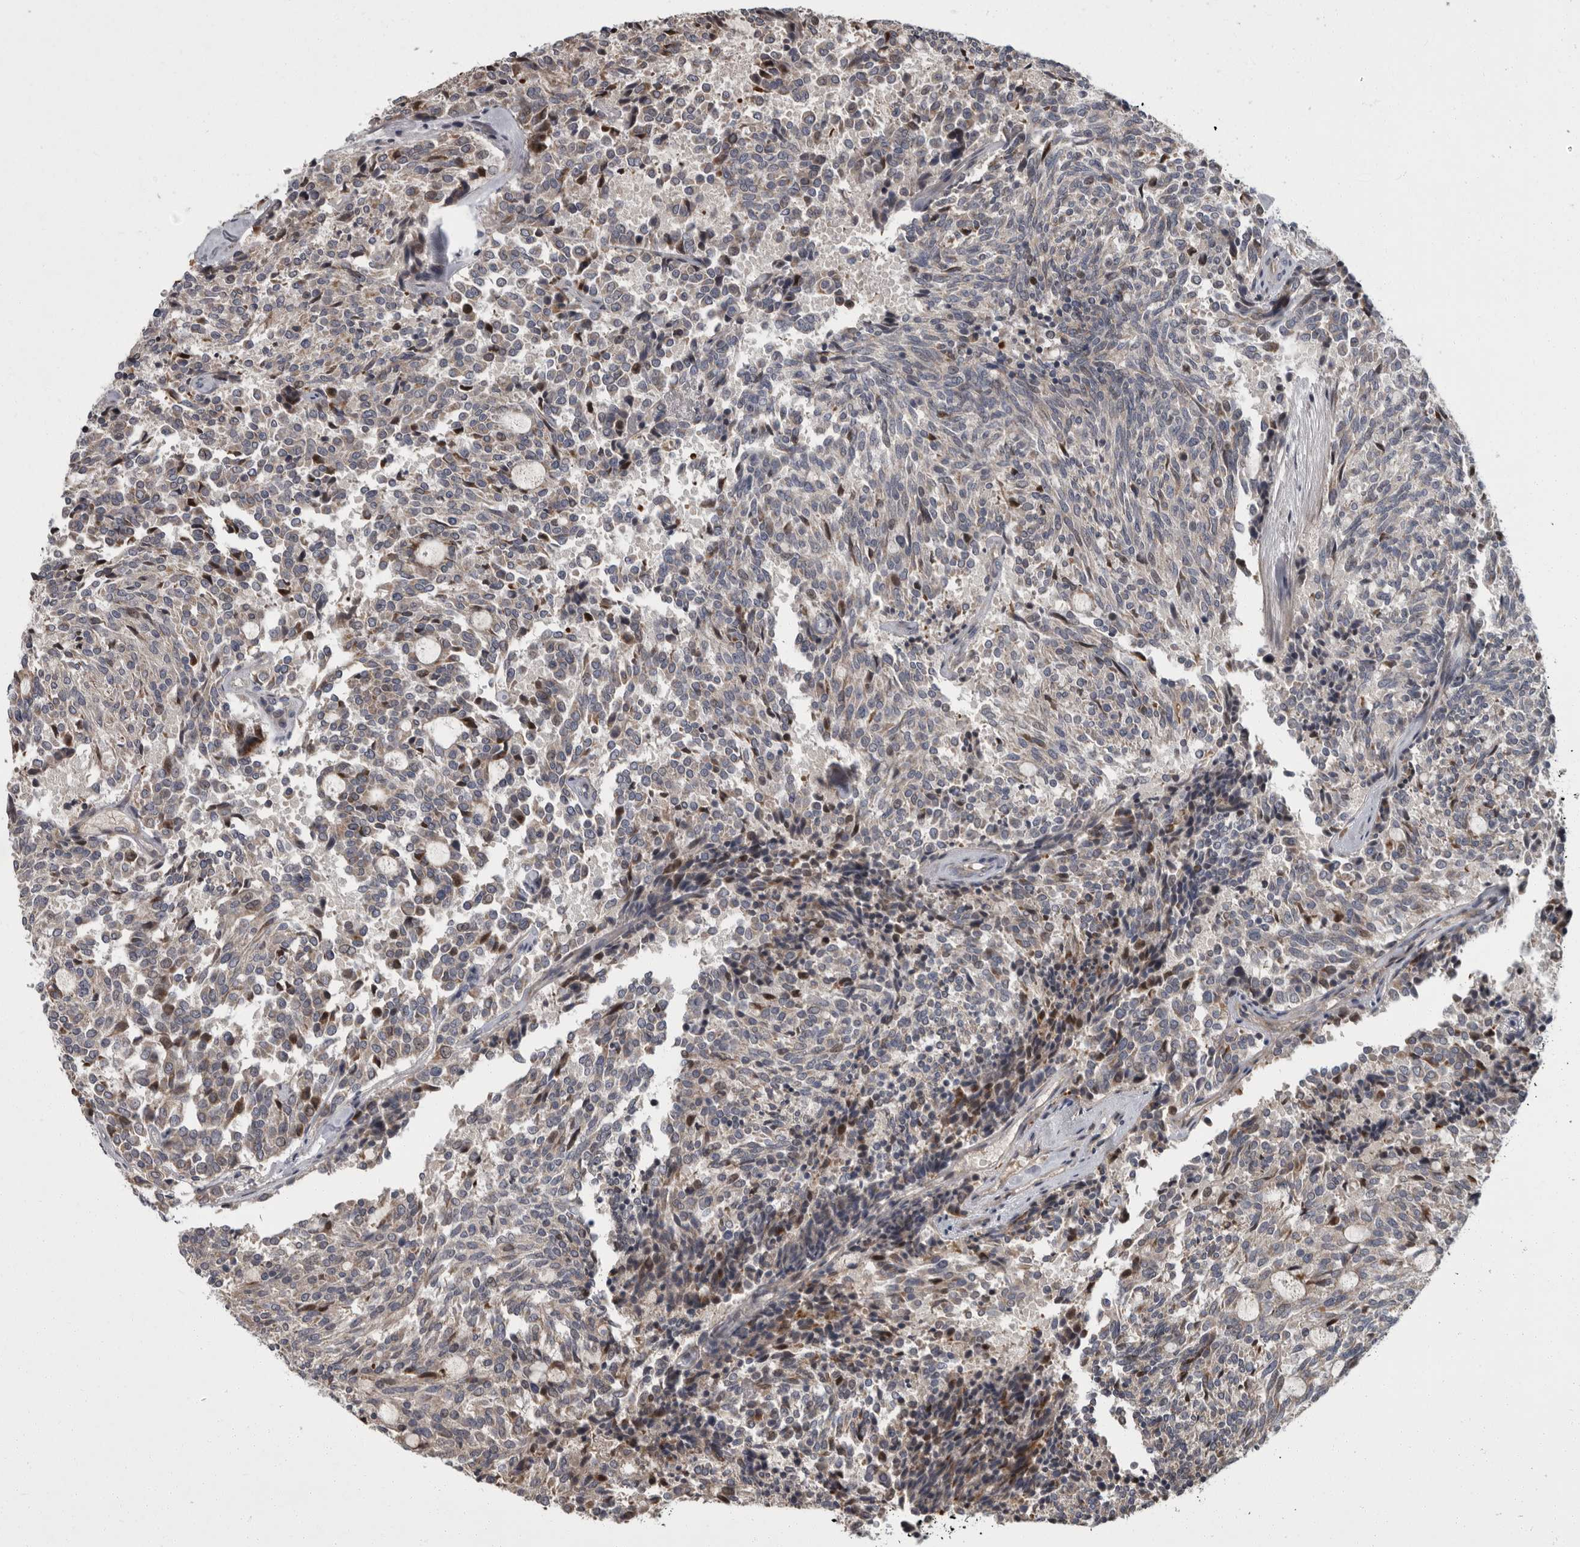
{"staining": {"intensity": "weak", "quantity": "<25%", "location": "cytoplasmic/membranous"}, "tissue": "carcinoid", "cell_type": "Tumor cells", "image_type": "cancer", "snomed": [{"axis": "morphology", "description": "Carcinoid, malignant, NOS"}, {"axis": "topography", "description": "Pancreas"}], "caption": "The immunohistochemistry (IHC) histopathology image has no significant staining in tumor cells of carcinoid (malignant) tissue.", "gene": "PDE7A", "patient": {"sex": "female", "age": 54}}